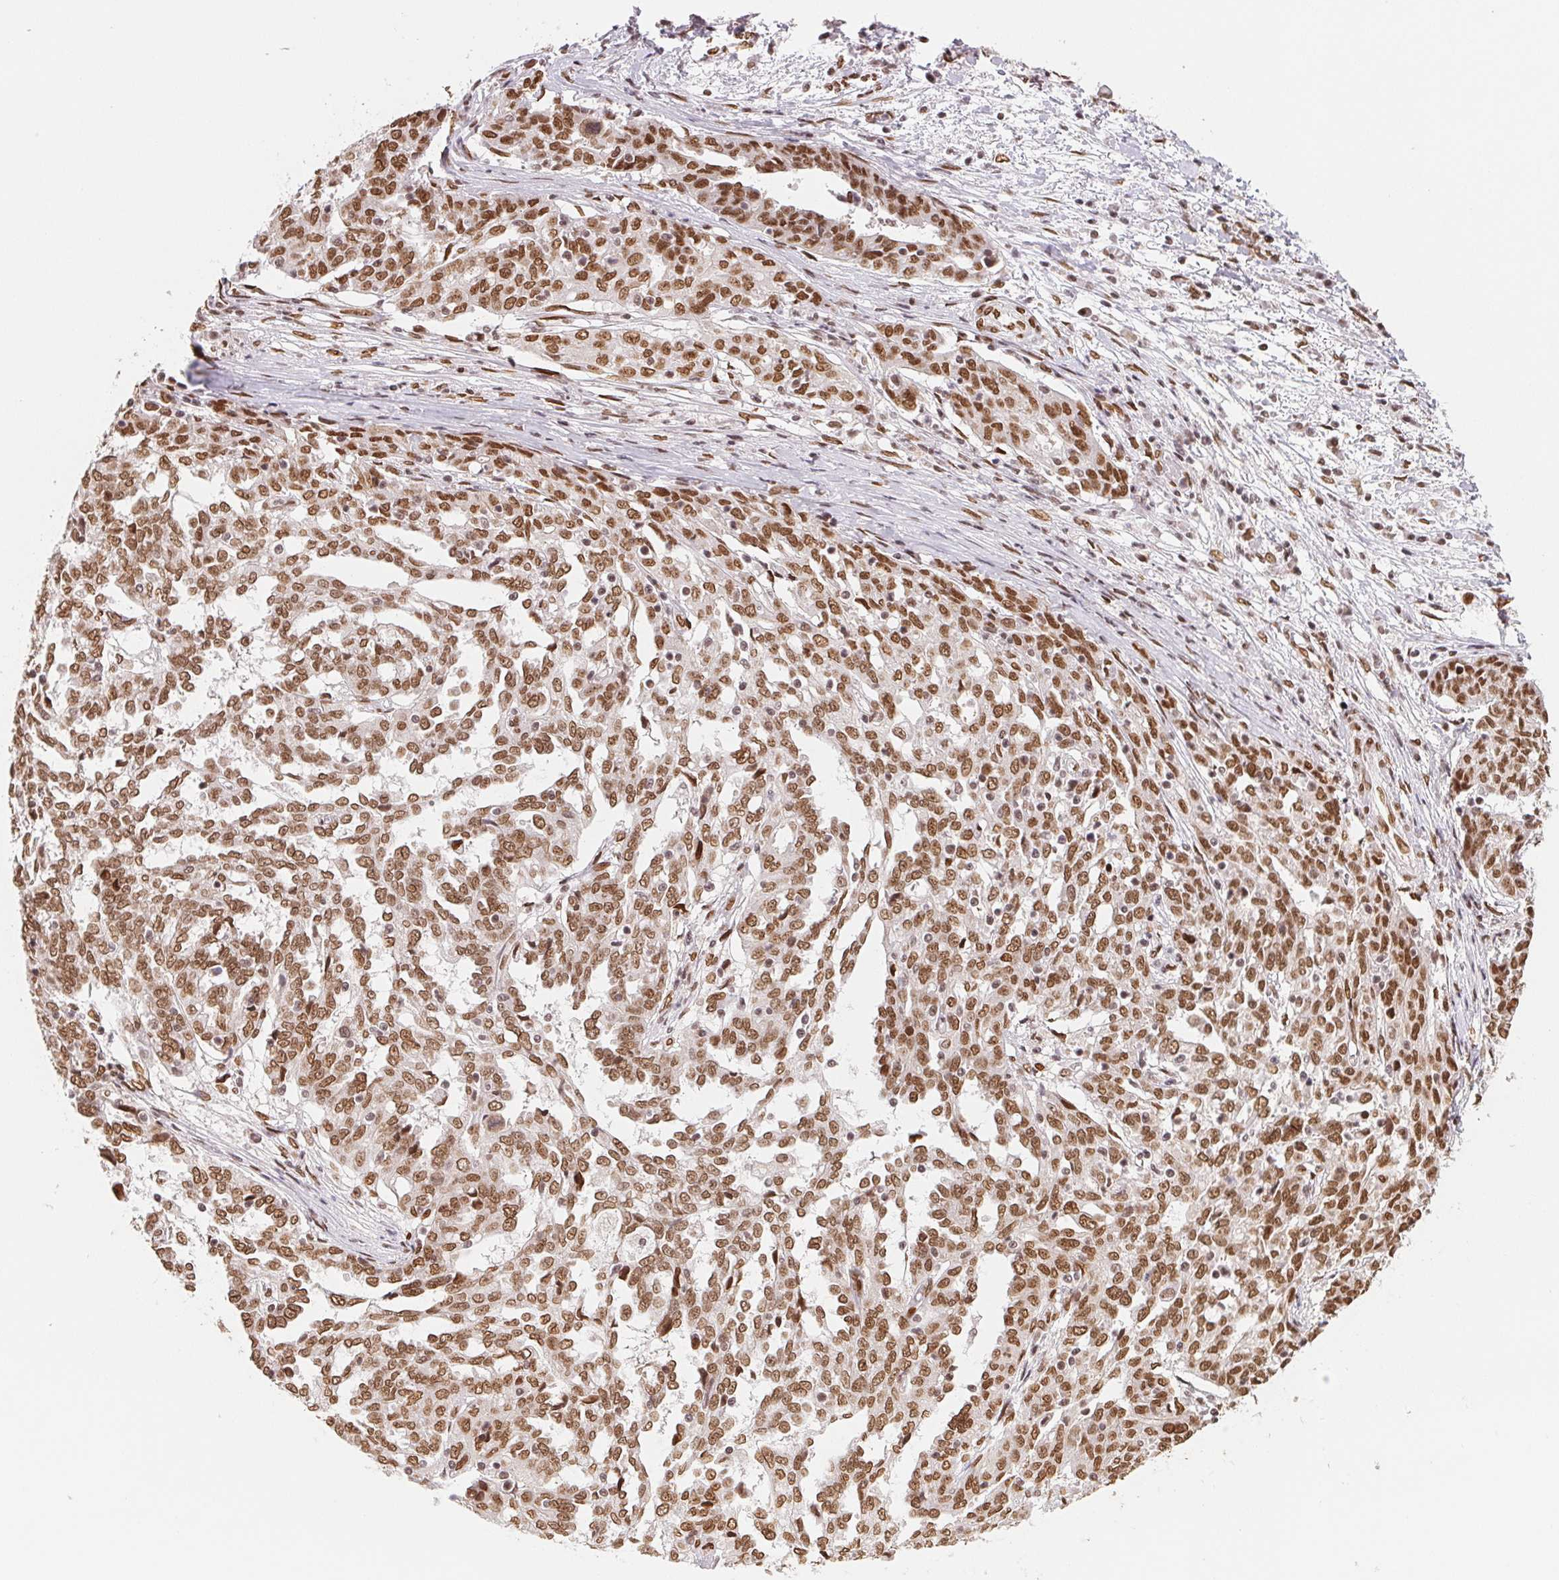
{"staining": {"intensity": "moderate", "quantity": ">75%", "location": "nuclear"}, "tissue": "ovarian cancer", "cell_type": "Tumor cells", "image_type": "cancer", "snomed": [{"axis": "morphology", "description": "Cystadenocarcinoma, serous, NOS"}, {"axis": "topography", "description": "Ovary"}], "caption": "DAB immunohistochemical staining of serous cystadenocarcinoma (ovarian) exhibits moderate nuclear protein positivity in about >75% of tumor cells. Nuclei are stained in blue.", "gene": "SAP30BP", "patient": {"sex": "female", "age": 67}}